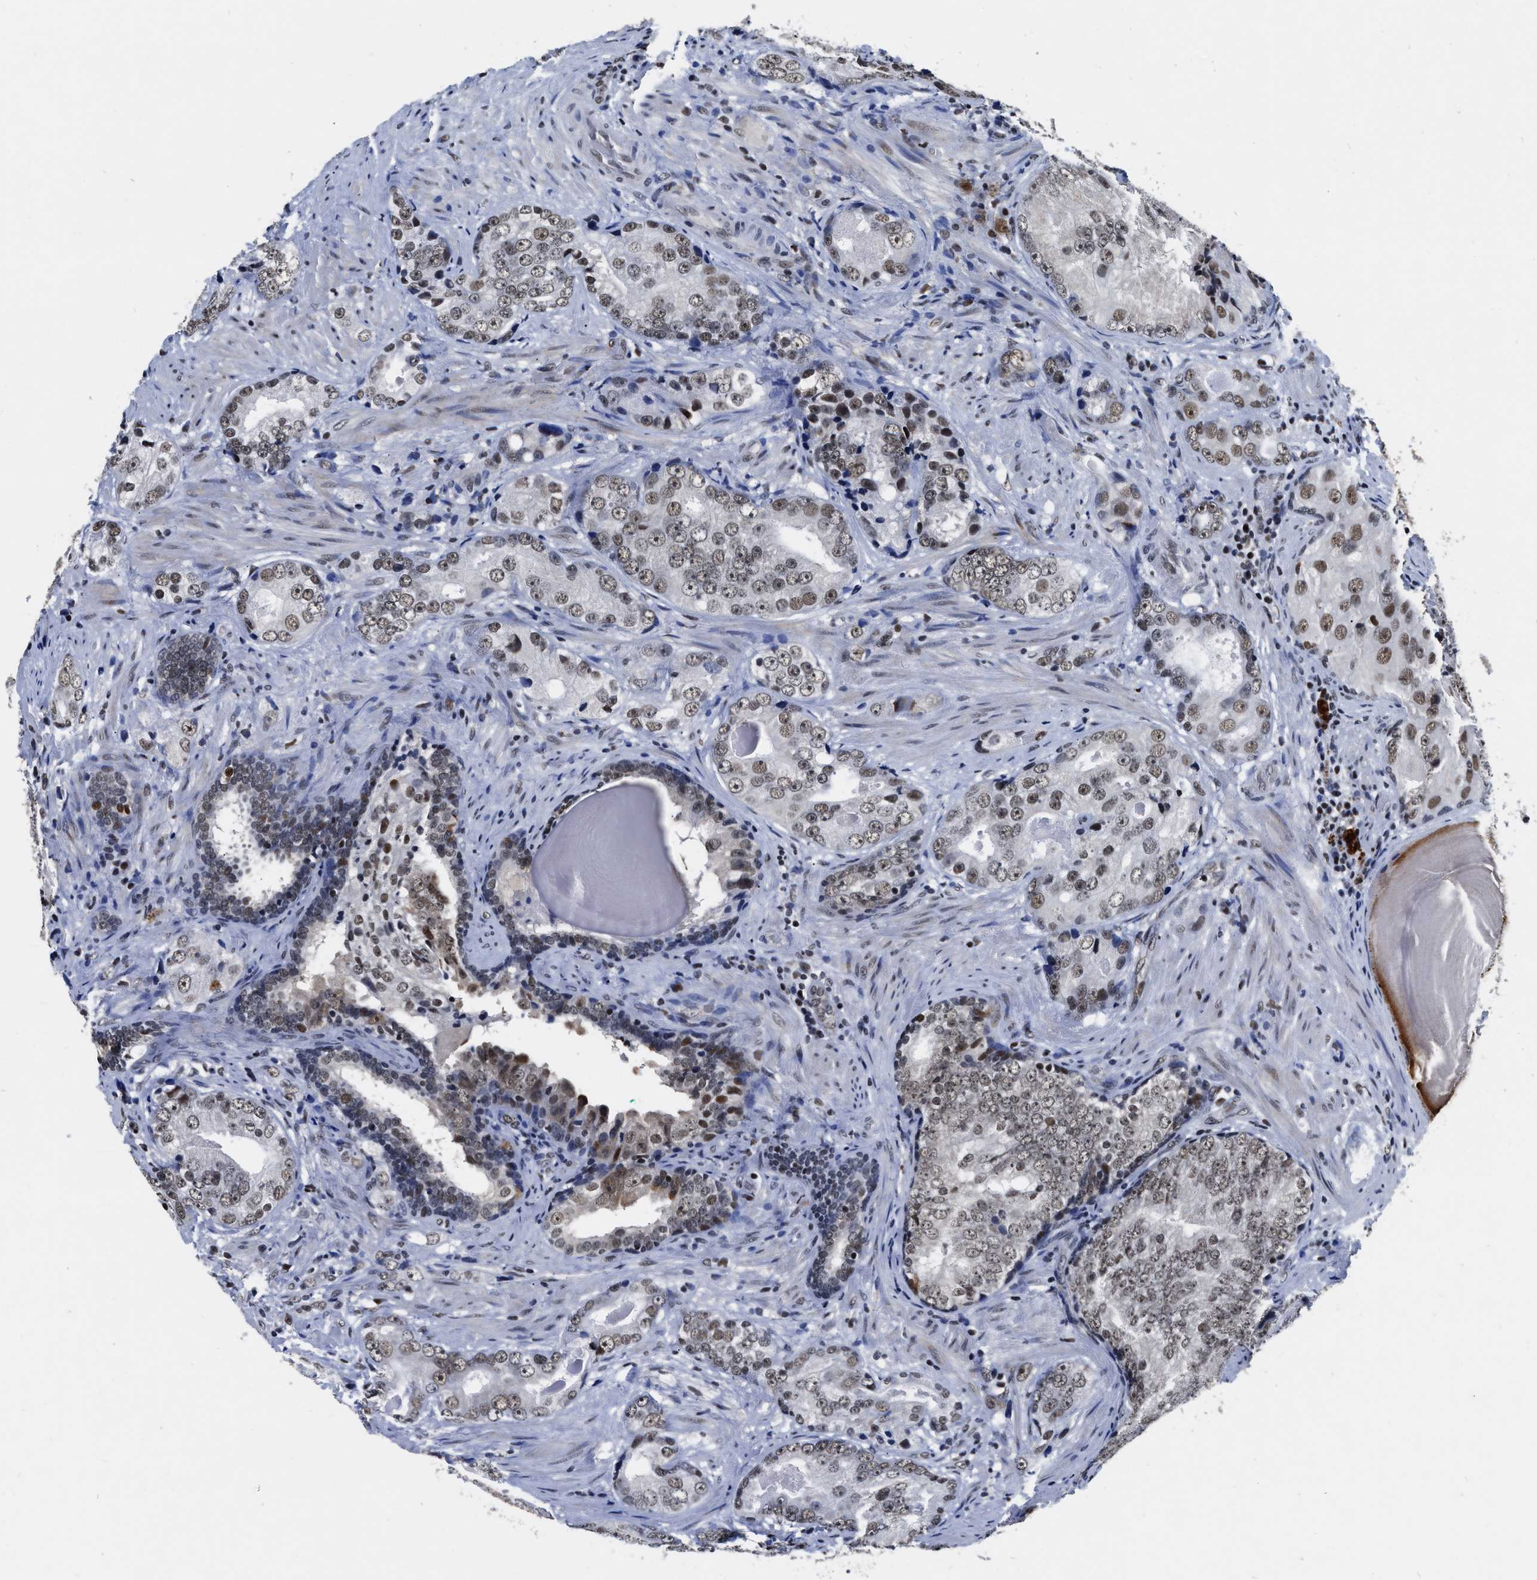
{"staining": {"intensity": "weak", "quantity": ">75%", "location": "nuclear"}, "tissue": "prostate cancer", "cell_type": "Tumor cells", "image_type": "cancer", "snomed": [{"axis": "morphology", "description": "Adenocarcinoma, High grade"}, {"axis": "topography", "description": "Prostate"}], "caption": "Weak nuclear protein staining is seen in about >75% of tumor cells in high-grade adenocarcinoma (prostate). Using DAB (brown) and hematoxylin (blue) stains, captured at high magnification using brightfield microscopy.", "gene": "CCNE1", "patient": {"sex": "male", "age": 66}}